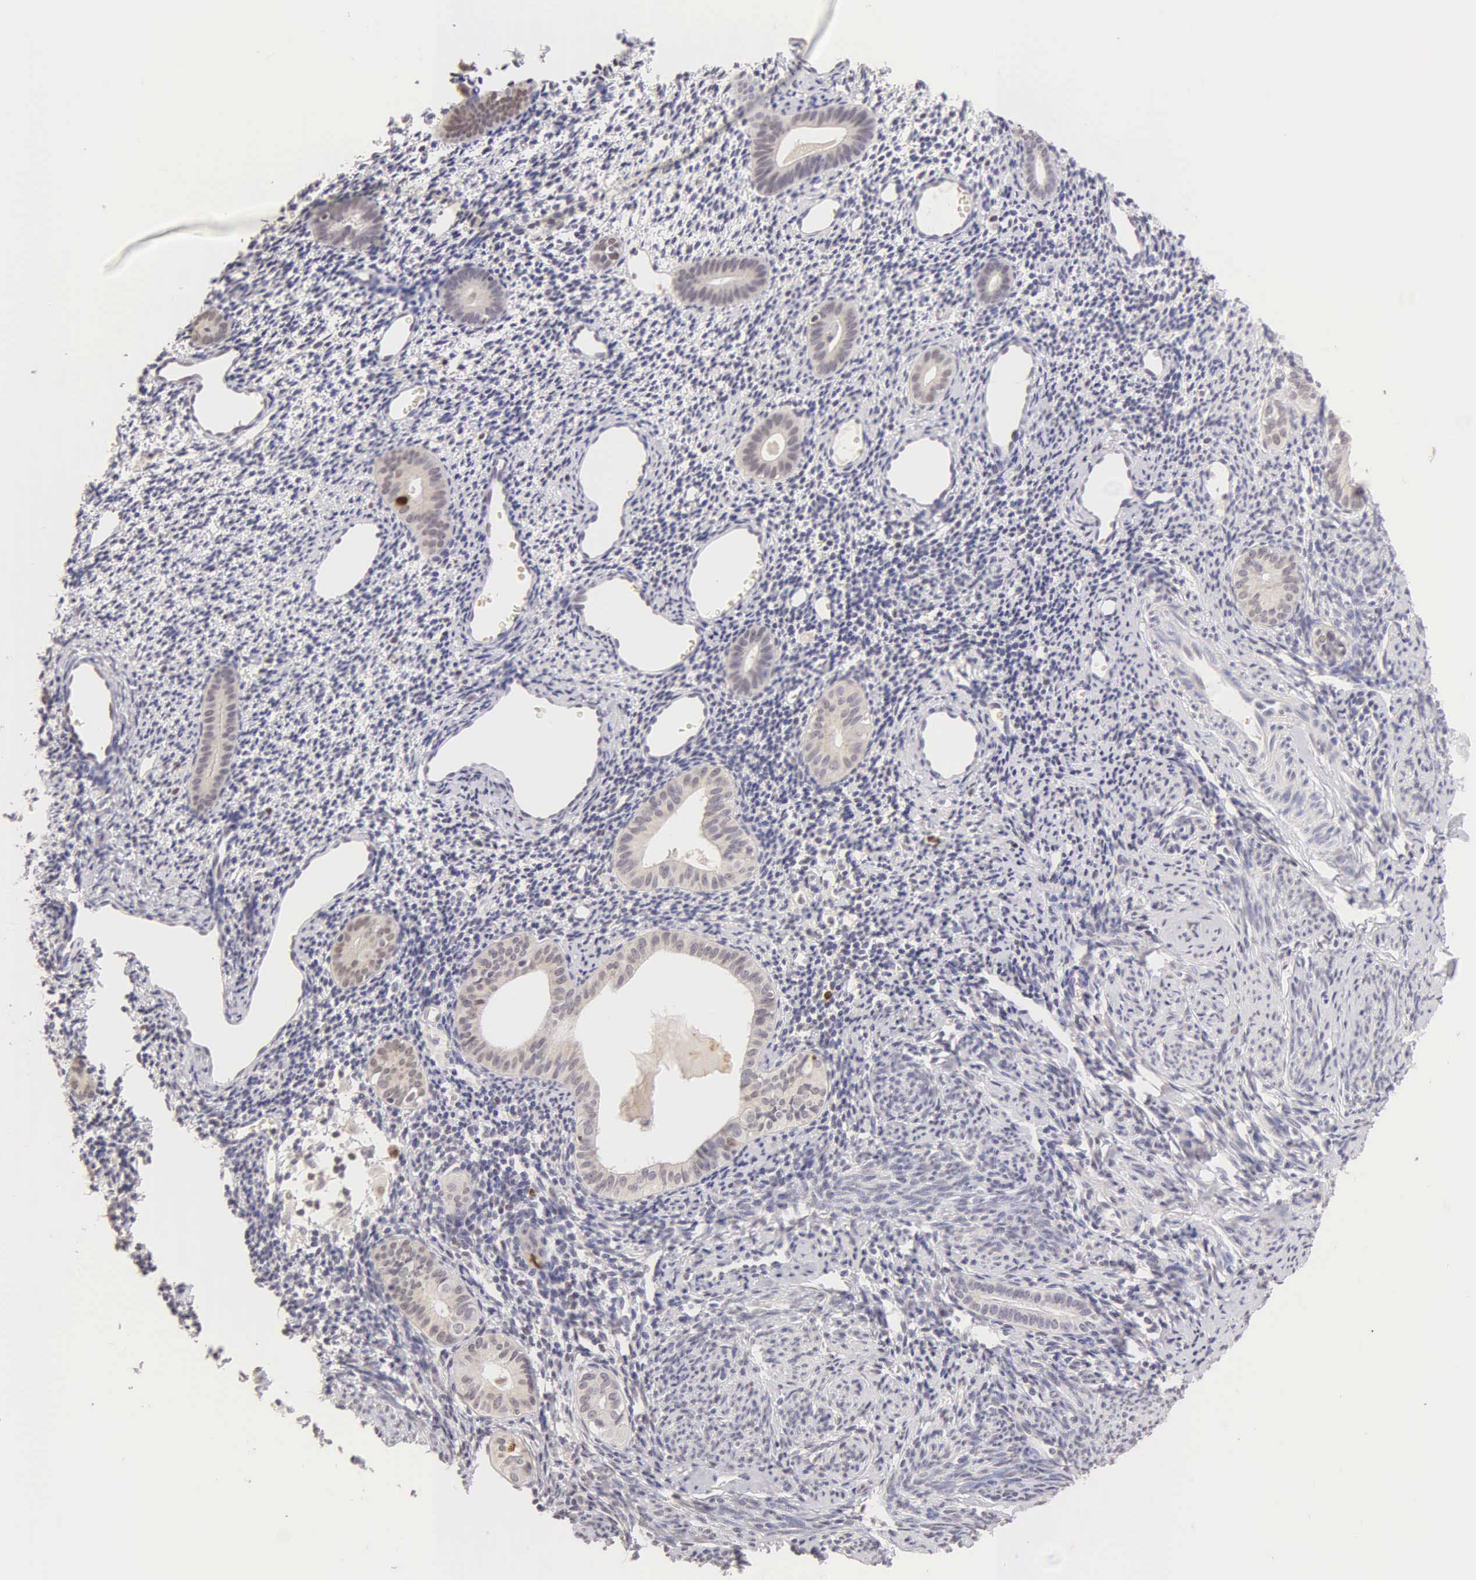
{"staining": {"intensity": "negative", "quantity": "none", "location": "none"}, "tissue": "endometrium", "cell_type": "Cells in endometrial stroma", "image_type": "normal", "snomed": [{"axis": "morphology", "description": "Normal tissue, NOS"}, {"axis": "morphology", "description": "Neoplasm, benign, NOS"}, {"axis": "topography", "description": "Uterus"}], "caption": "Immunohistochemistry (IHC) image of benign endometrium: human endometrium stained with DAB (3,3'-diaminobenzidine) shows no significant protein positivity in cells in endometrial stroma.", "gene": "MKI67", "patient": {"sex": "female", "age": 55}}